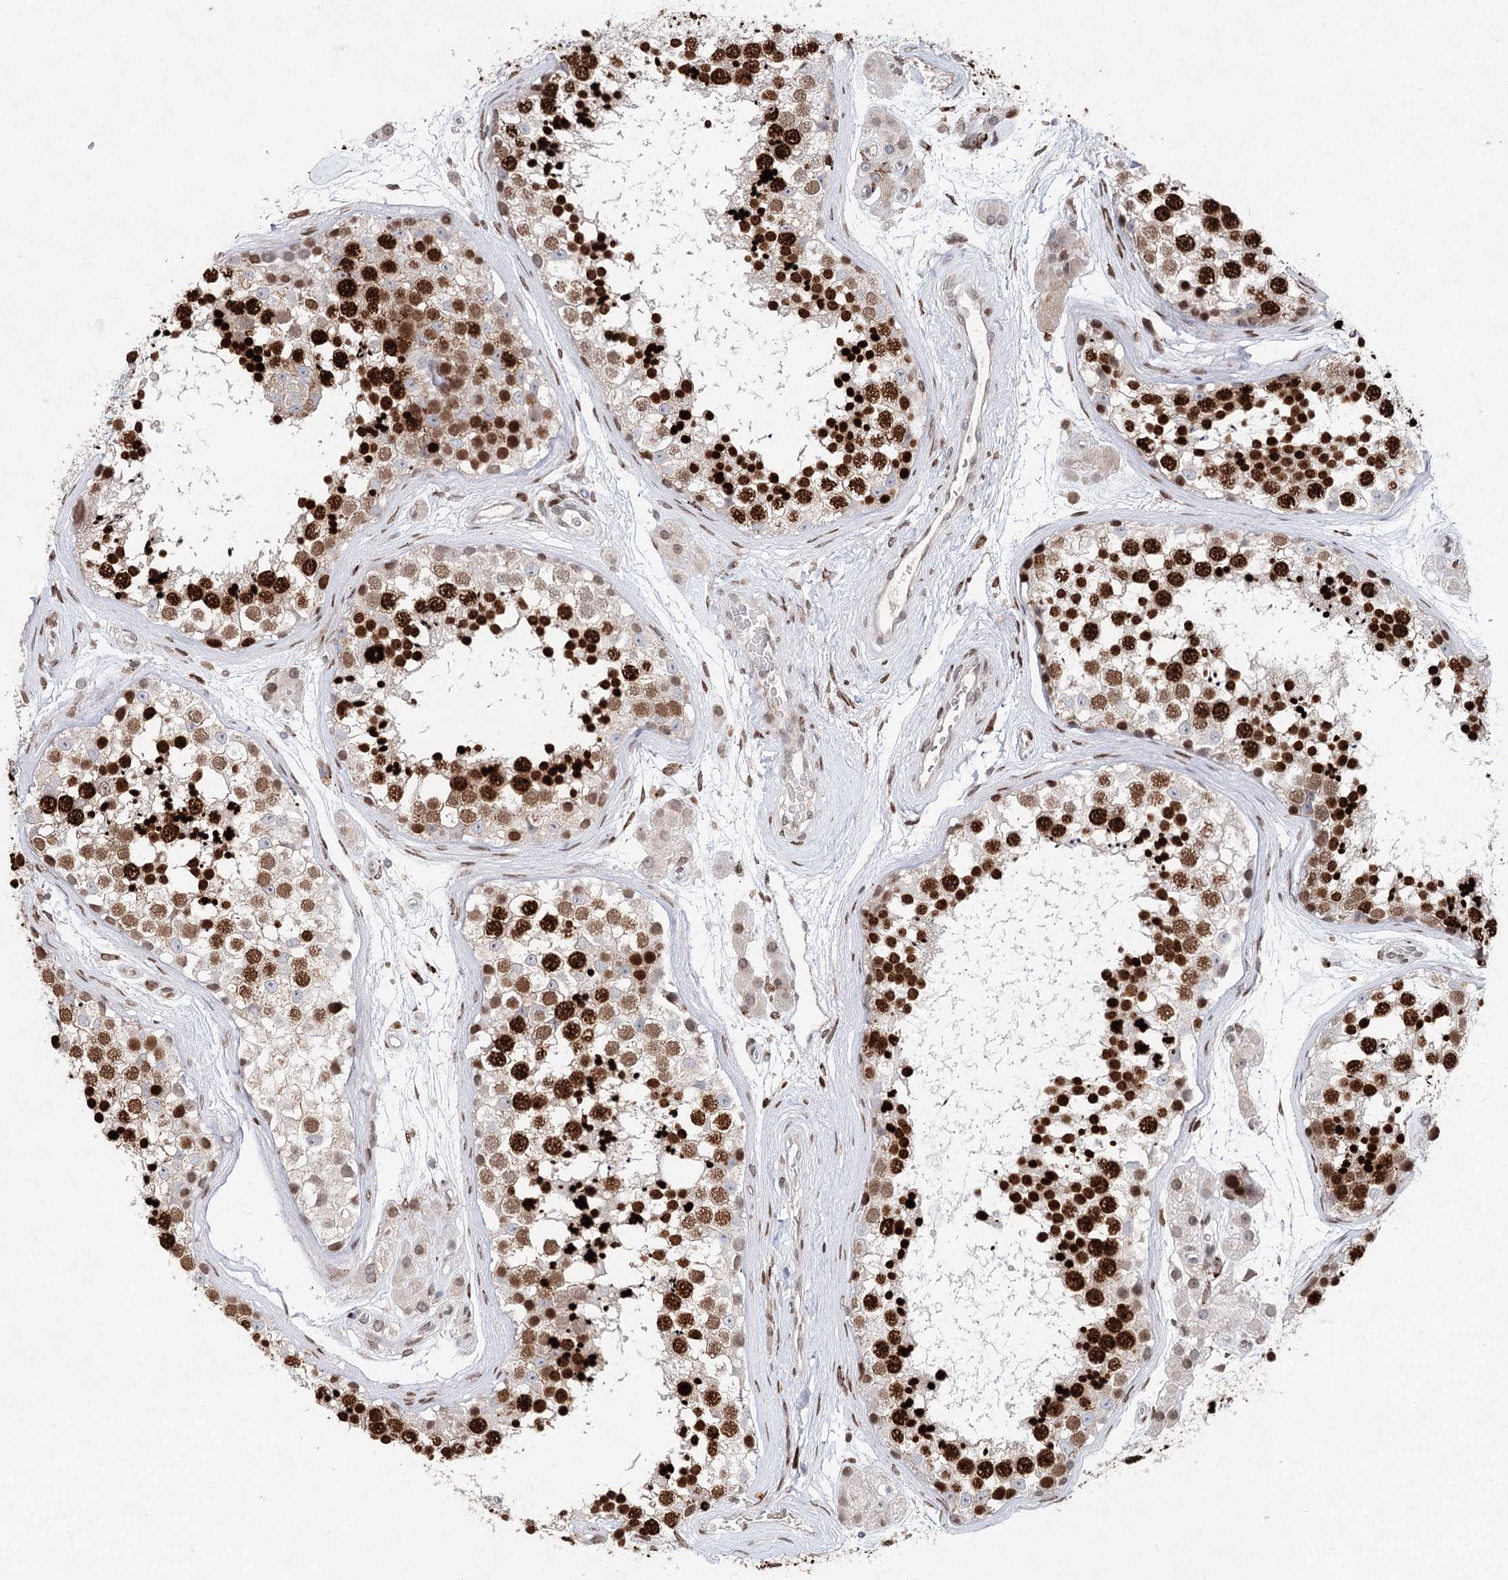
{"staining": {"intensity": "strong", "quantity": ">75%", "location": "nuclear"}, "tissue": "testis", "cell_type": "Cells in seminiferous ducts", "image_type": "normal", "snomed": [{"axis": "morphology", "description": "Normal tissue, NOS"}, {"axis": "topography", "description": "Testis"}], "caption": "DAB (3,3'-diaminobenzidine) immunohistochemical staining of benign human testis reveals strong nuclear protein expression in approximately >75% of cells in seminiferous ducts. Using DAB (brown) and hematoxylin (blue) stains, captured at high magnification using brightfield microscopy.", "gene": "FRMD4A", "patient": {"sex": "male", "age": 56}}